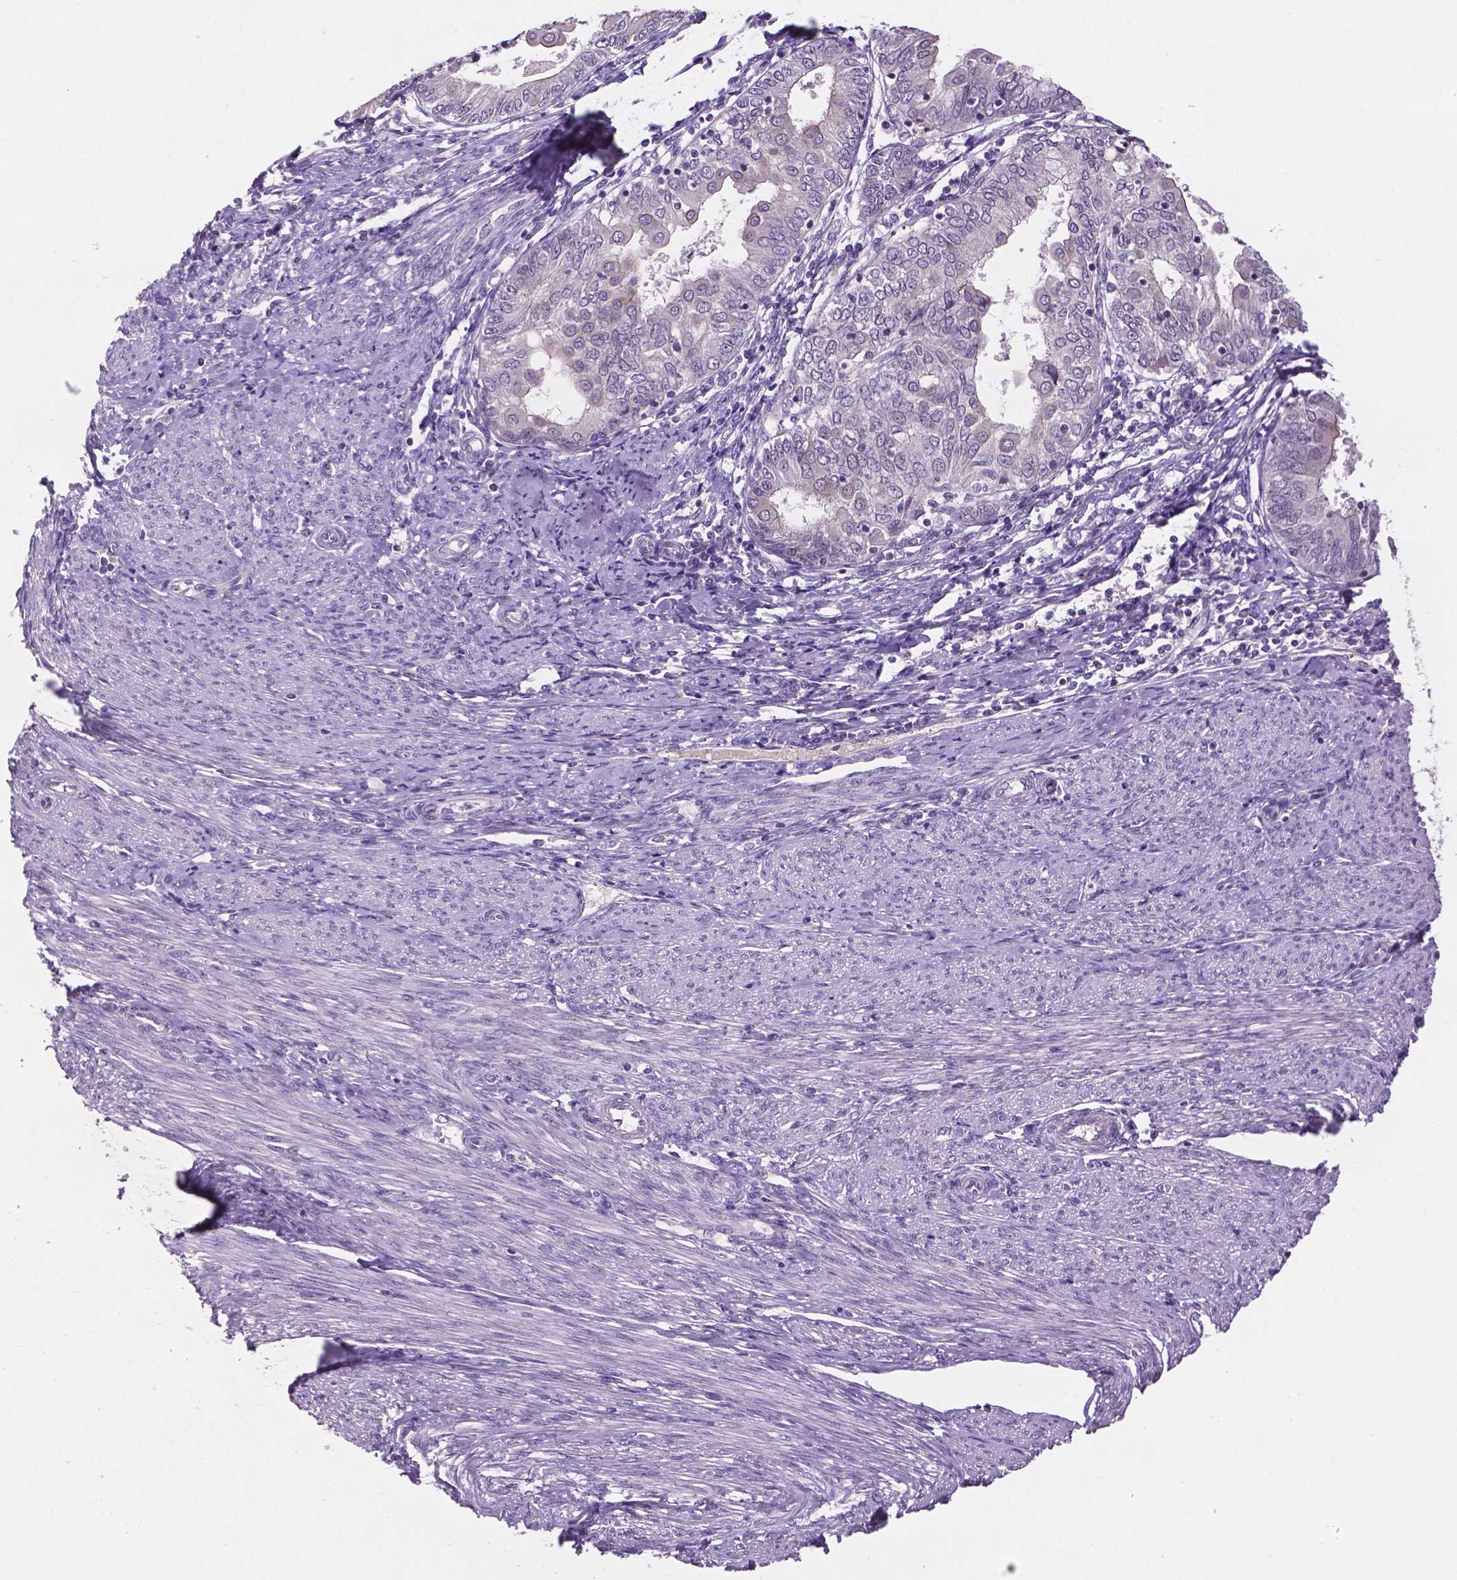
{"staining": {"intensity": "negative", "quantity": "none", "location": "none"}, "tissue": "endometrial cancer", "cell_type": "Tumor cells", "image_type": "cancer", "snomed": [{"axis": "morphology", "description": "Adenocarcinoma, NOS"}, {"axis": "topography", "description": "Endometrium"}], "caption": "Endometrial cancer was stained to show a protein in brown. There is no significant staining in tumor cells. Nuclei are stained in blue.", "gene": "GXYLT2", "patient": {"sex": "female", "age": 68}}